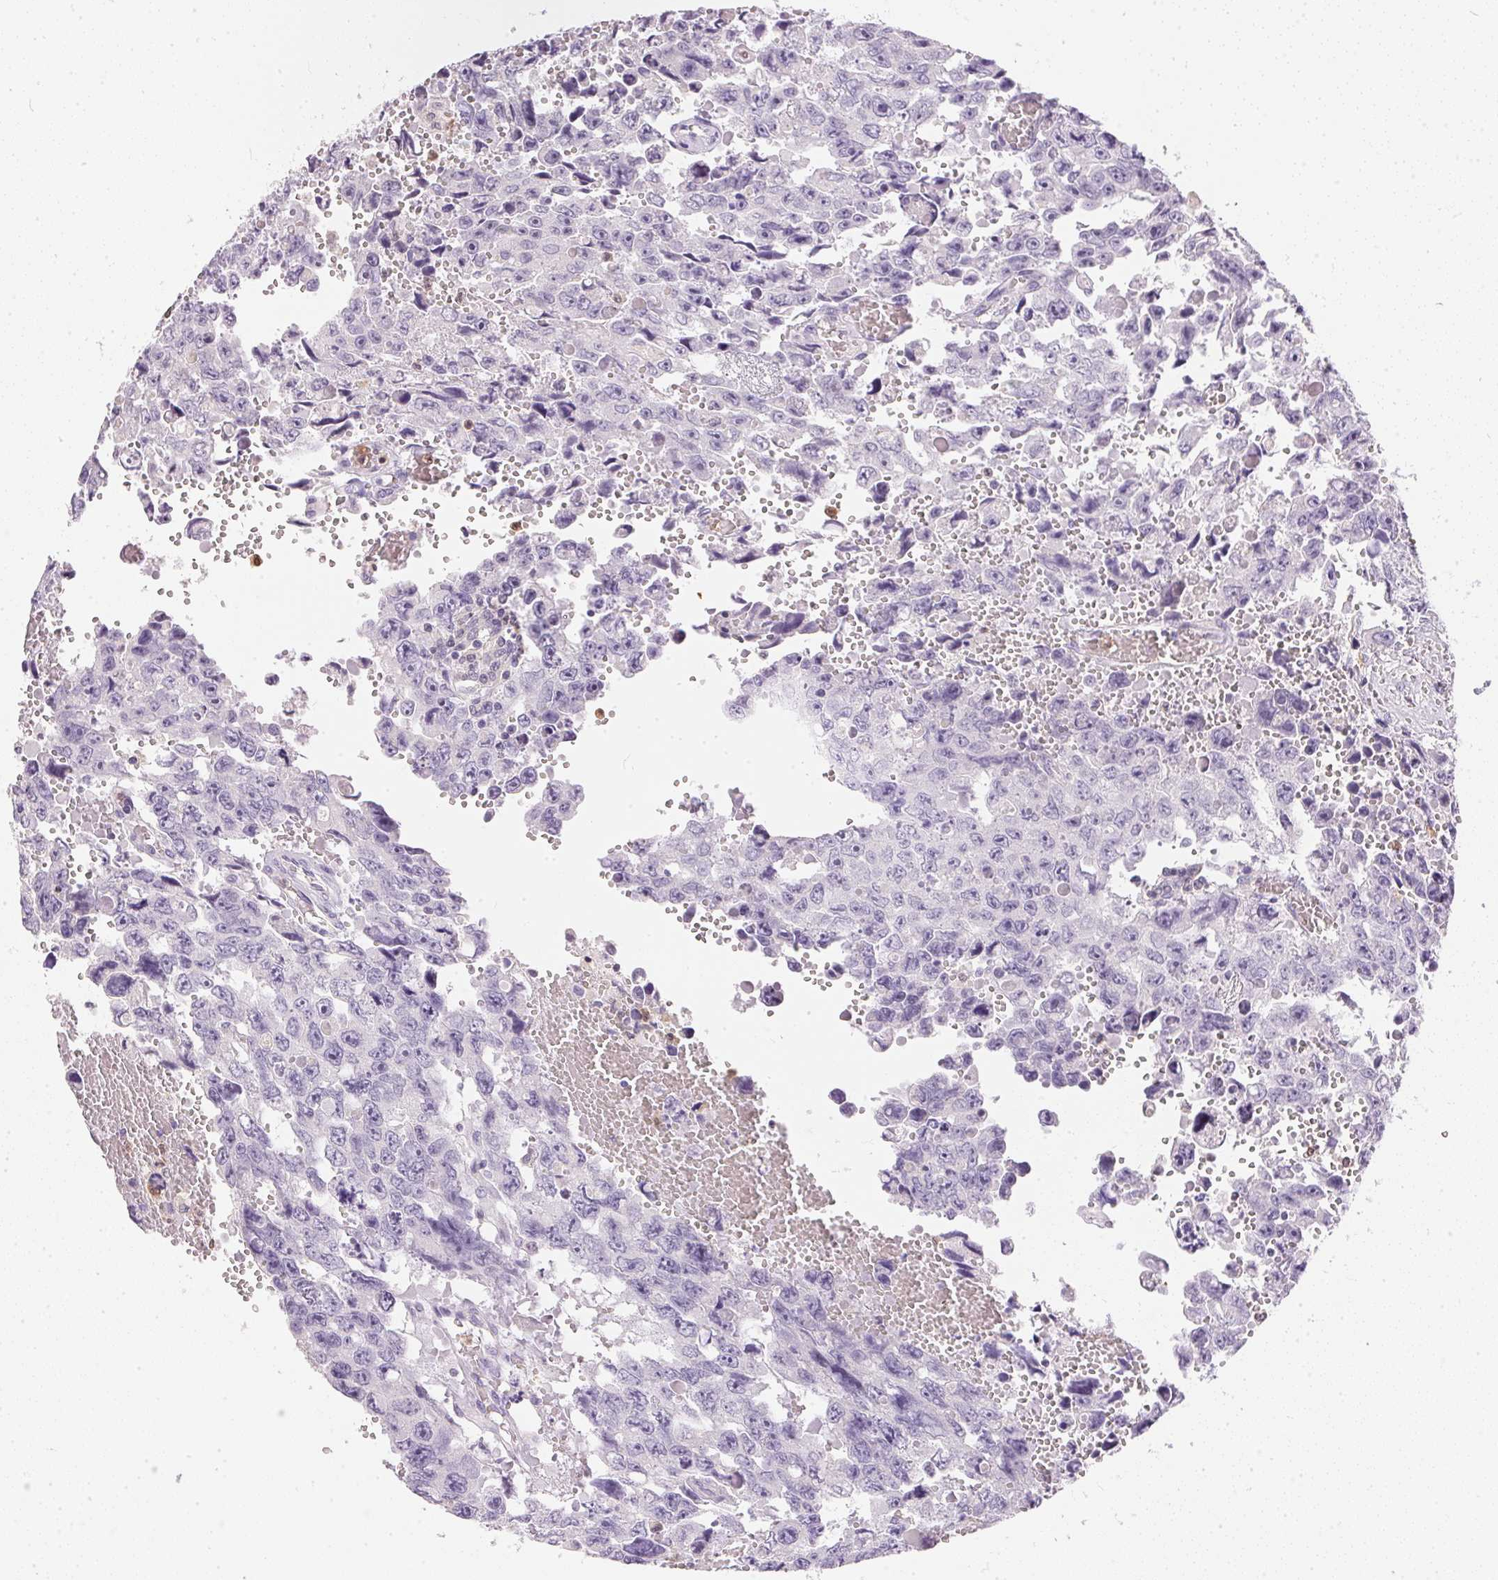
{"staining": {"intensity": "negative", "quantity": "none", "location": "none"}, "tissue": "testis cancer", "cell_type": "Tumor cells", "image_type": "cancer", "snomed": [{"axis": "morphology", "description": "Seminoma, NOS"}, {"axis": "topography", "description": "Testis"}], "caption": "A micrograph of human testis seminoma is negative for staining in tumor cells.", "gene": "S100A3", "patient": {"sex": "male", "age": 26}}